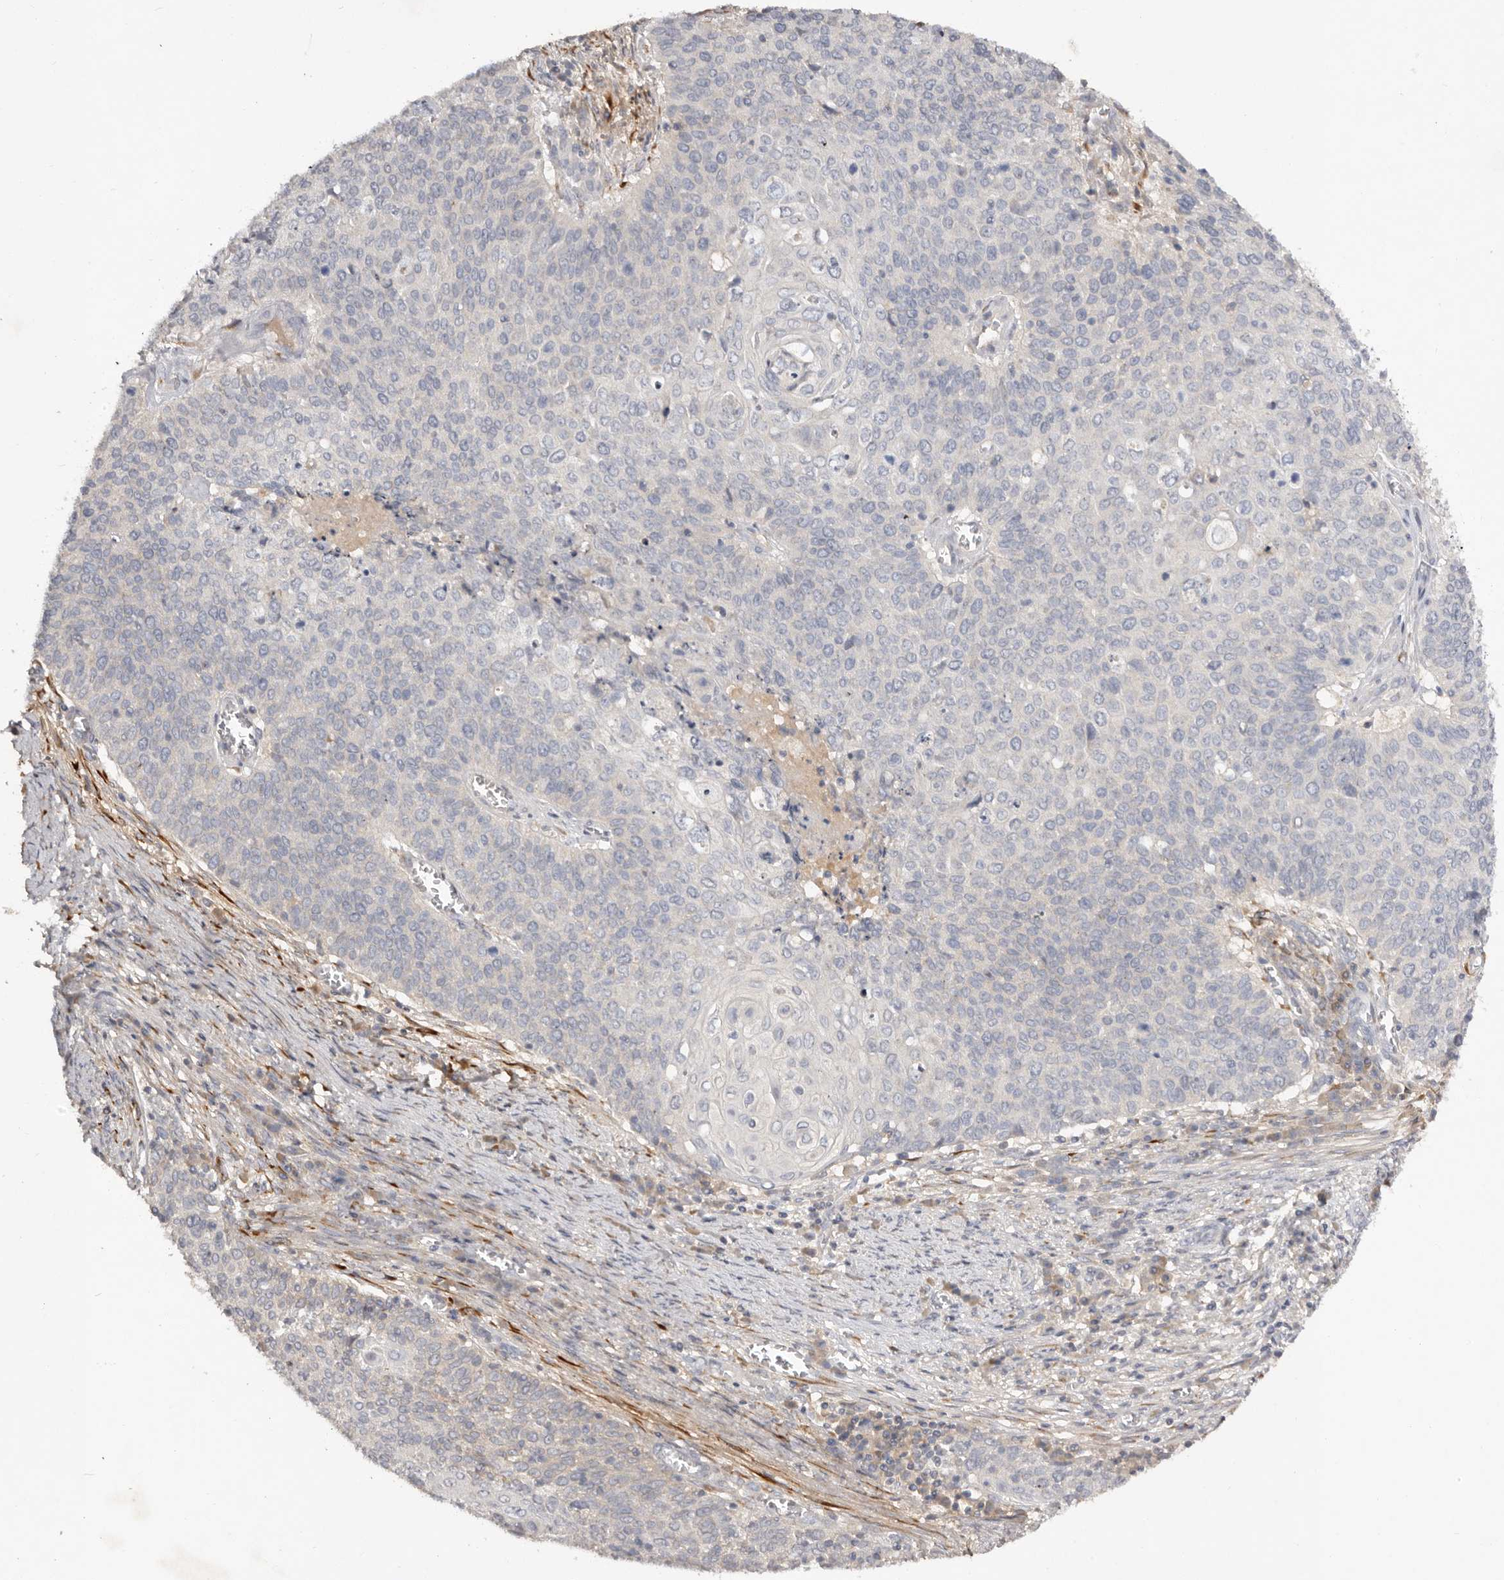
{"staining": {"intensity": "negative", "quantity": "none", "location": "none"}, "tissue": "cervical cancer", "cell_type": "Tumor cells", "image_type": "cancer", "snomed": [{"axis": "morphology", "description": "Squamous cell carcinoma, NOS"}, {"axis": "topography", "description": "Cervix"}], "caption": "The micrograph demonstrates no staining of tumor cells in cervical cancer.", "gene": "SCUBE2", "patient": {"sex": "female", "age": 39}}